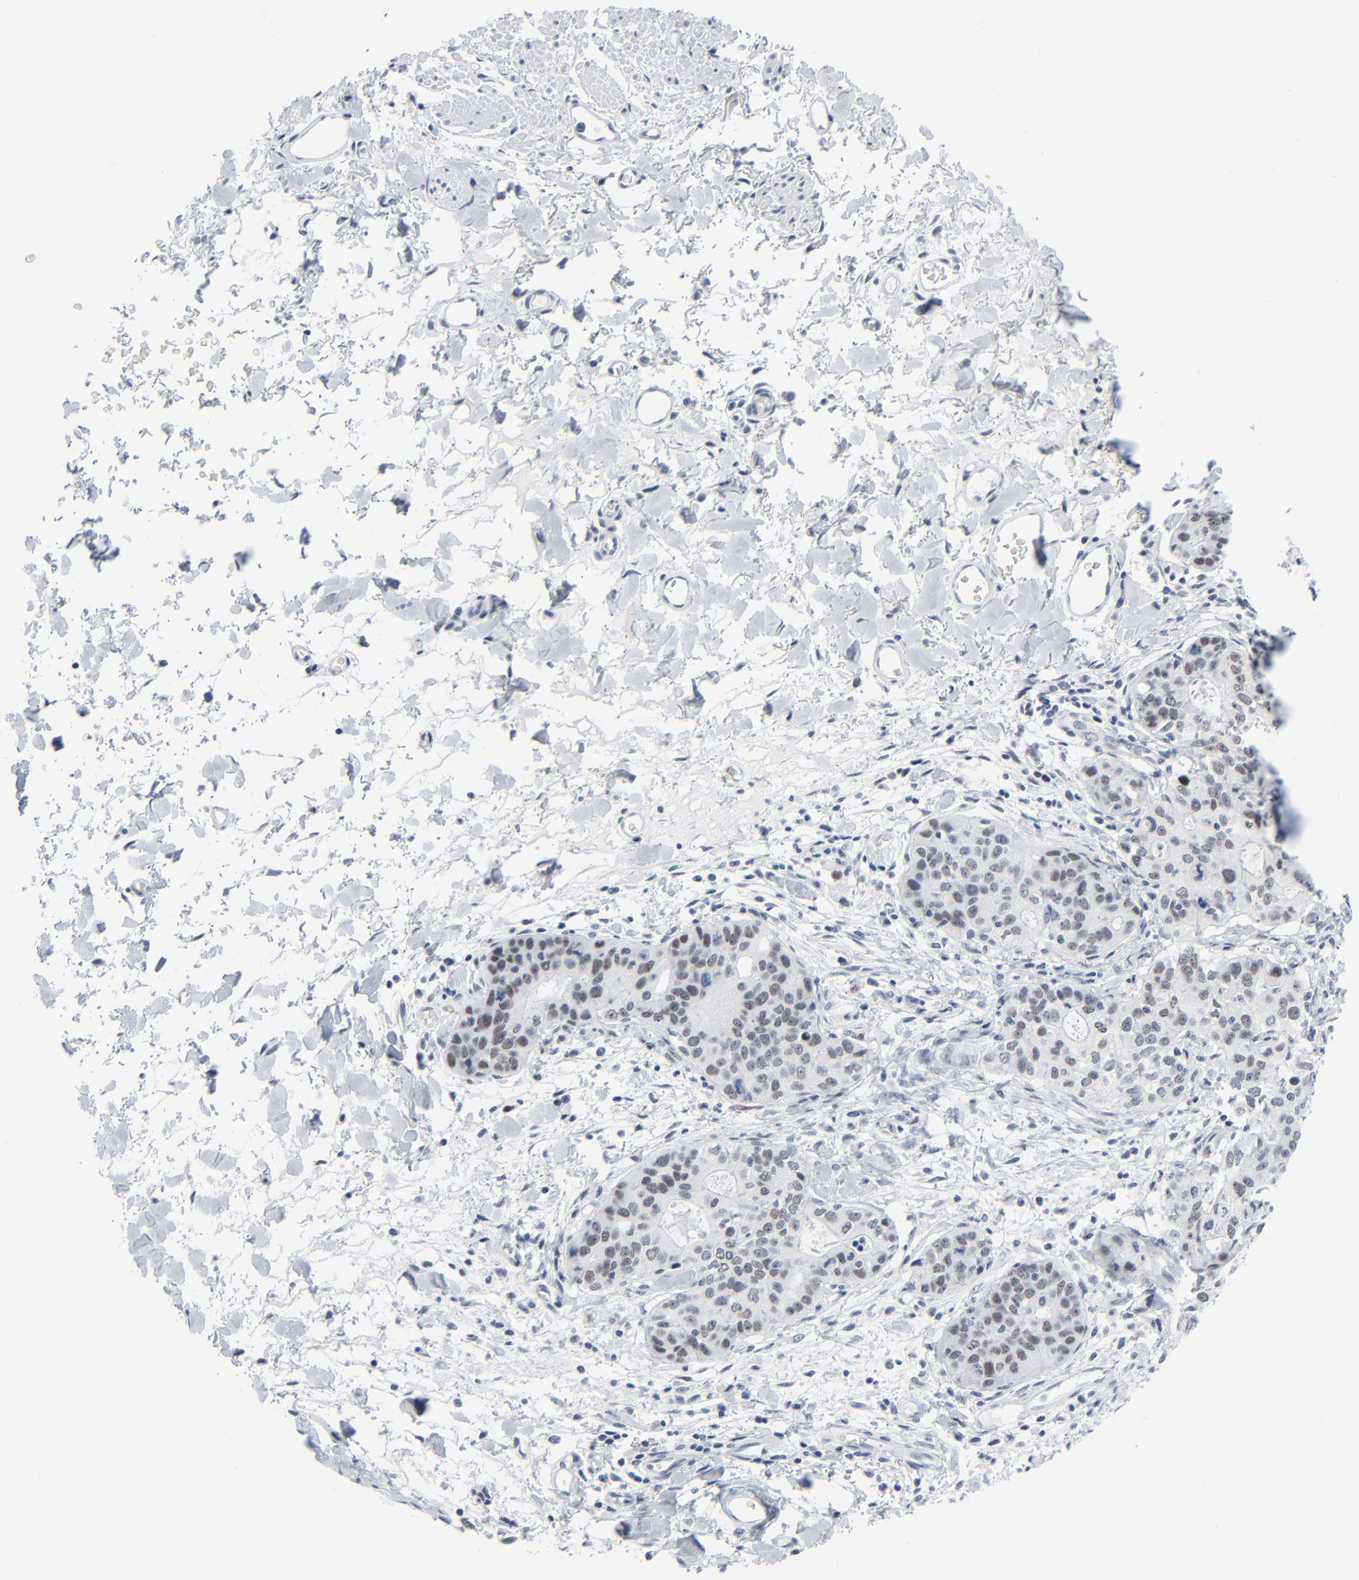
{"staining": {"intensity": "weak", "quantity": ">75%", "location": "nuclear"}, "tissue": "stomach cancer", "cell_type": "Tumor cells", "image_type": "cancer", "snomed": [{"axis": "morphology", "description": "Adenocarcinoma, NOS"}, {"axis": "topography", "description": "Esophagus"}, {"axis": "topography", "description": "Stomach"}], "caption": "Stomach cancer (adenocarcinoma) stained with a brown dye demonstrates weak nuclear positive positivity in about >75% of tumor cells.", "gene": "SIRT1", "patient": {"sex": "male", "age": 74}}